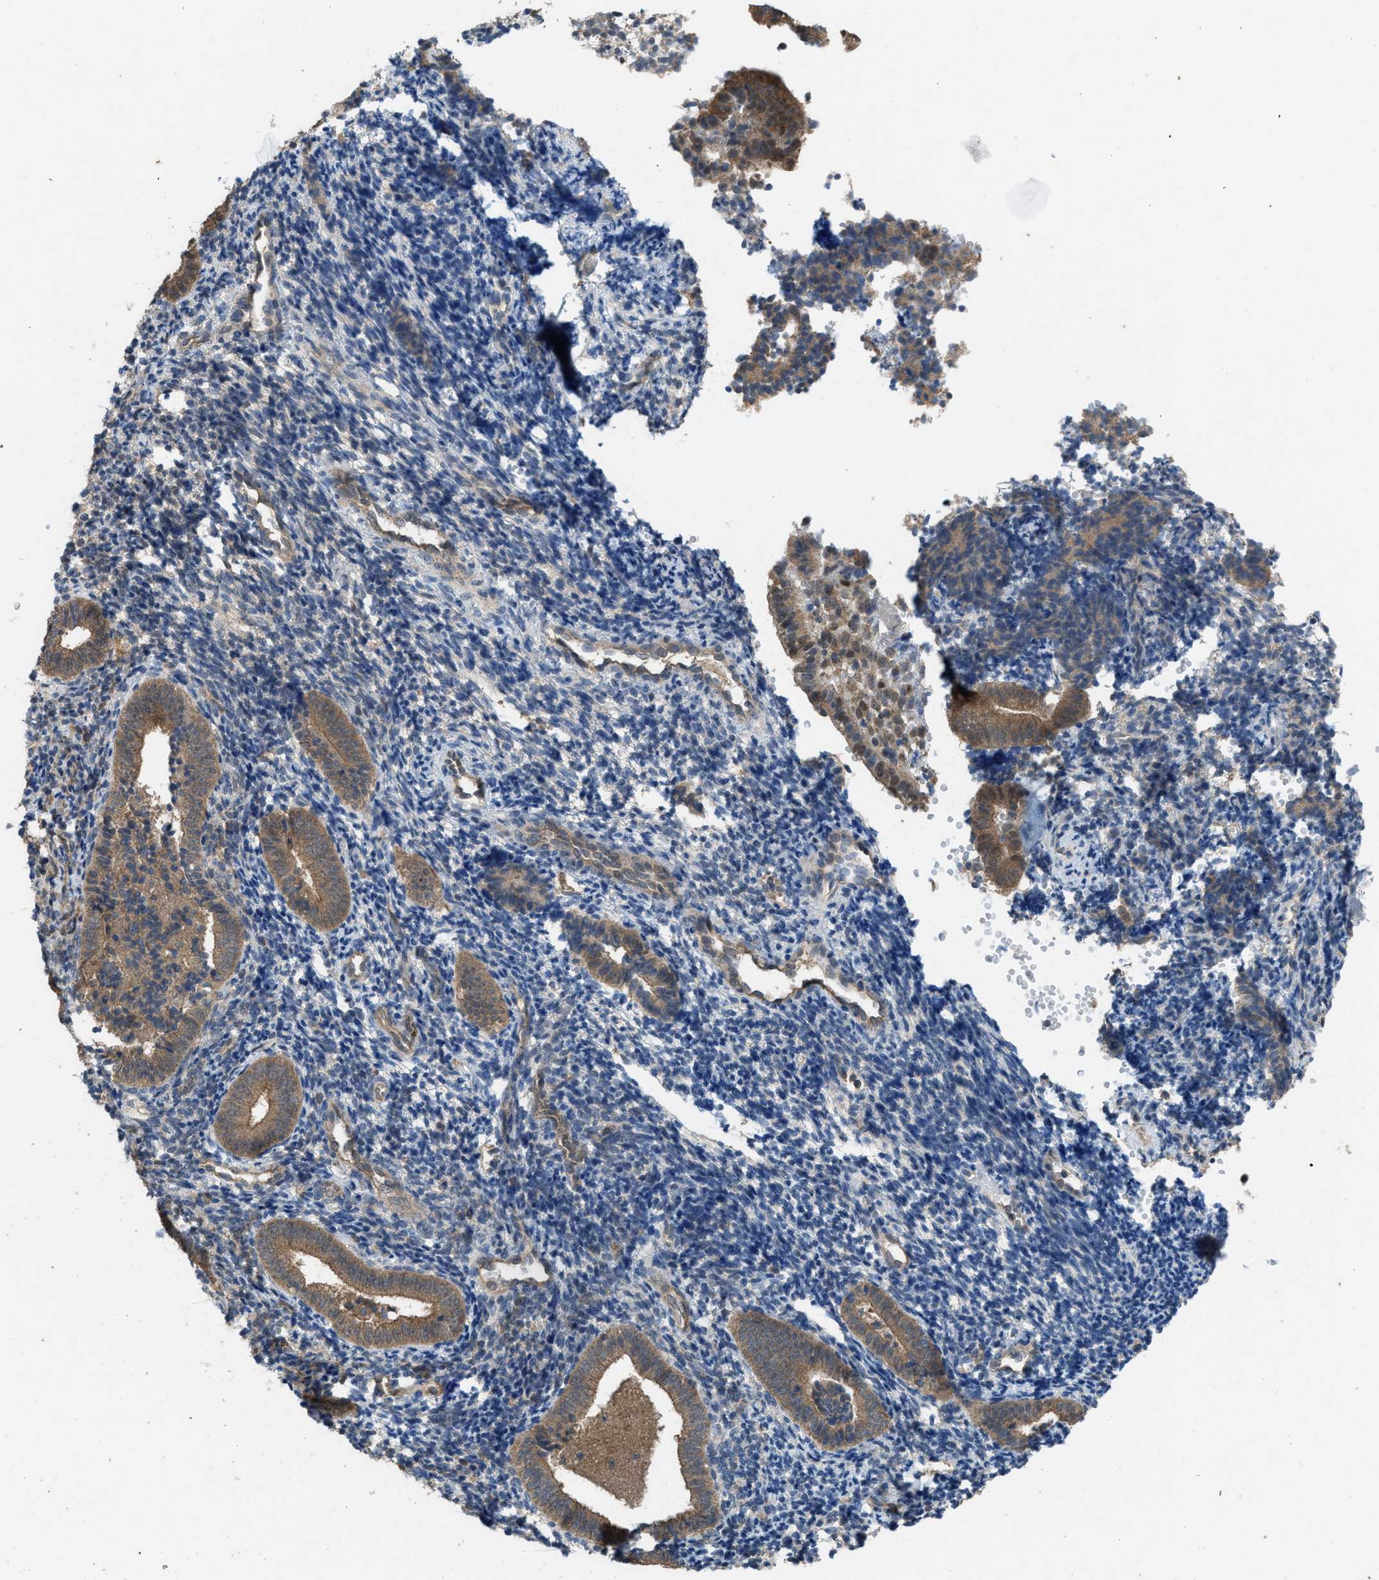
{"staining": {"intensity": "negative", "quantity": "none", "location": "none"}, "tissue": "endometrium", "cell_type": "Cells in endometrial stroma", "image_type": "normal", "snomed": [{"axis": "morphology", "description": "Normal tissue, NOS"}, {"axis": "topography", "description": "Uterus"}, {"axis": "topography", "description": "Endometrium"}], "caption": "DAB immunohistochemical staining of benign human endometrium exhibits no significant positivity in cells in endometrial stroma.", "gene": "PLAA", "patient": {"sex": "female", "age": 33}}